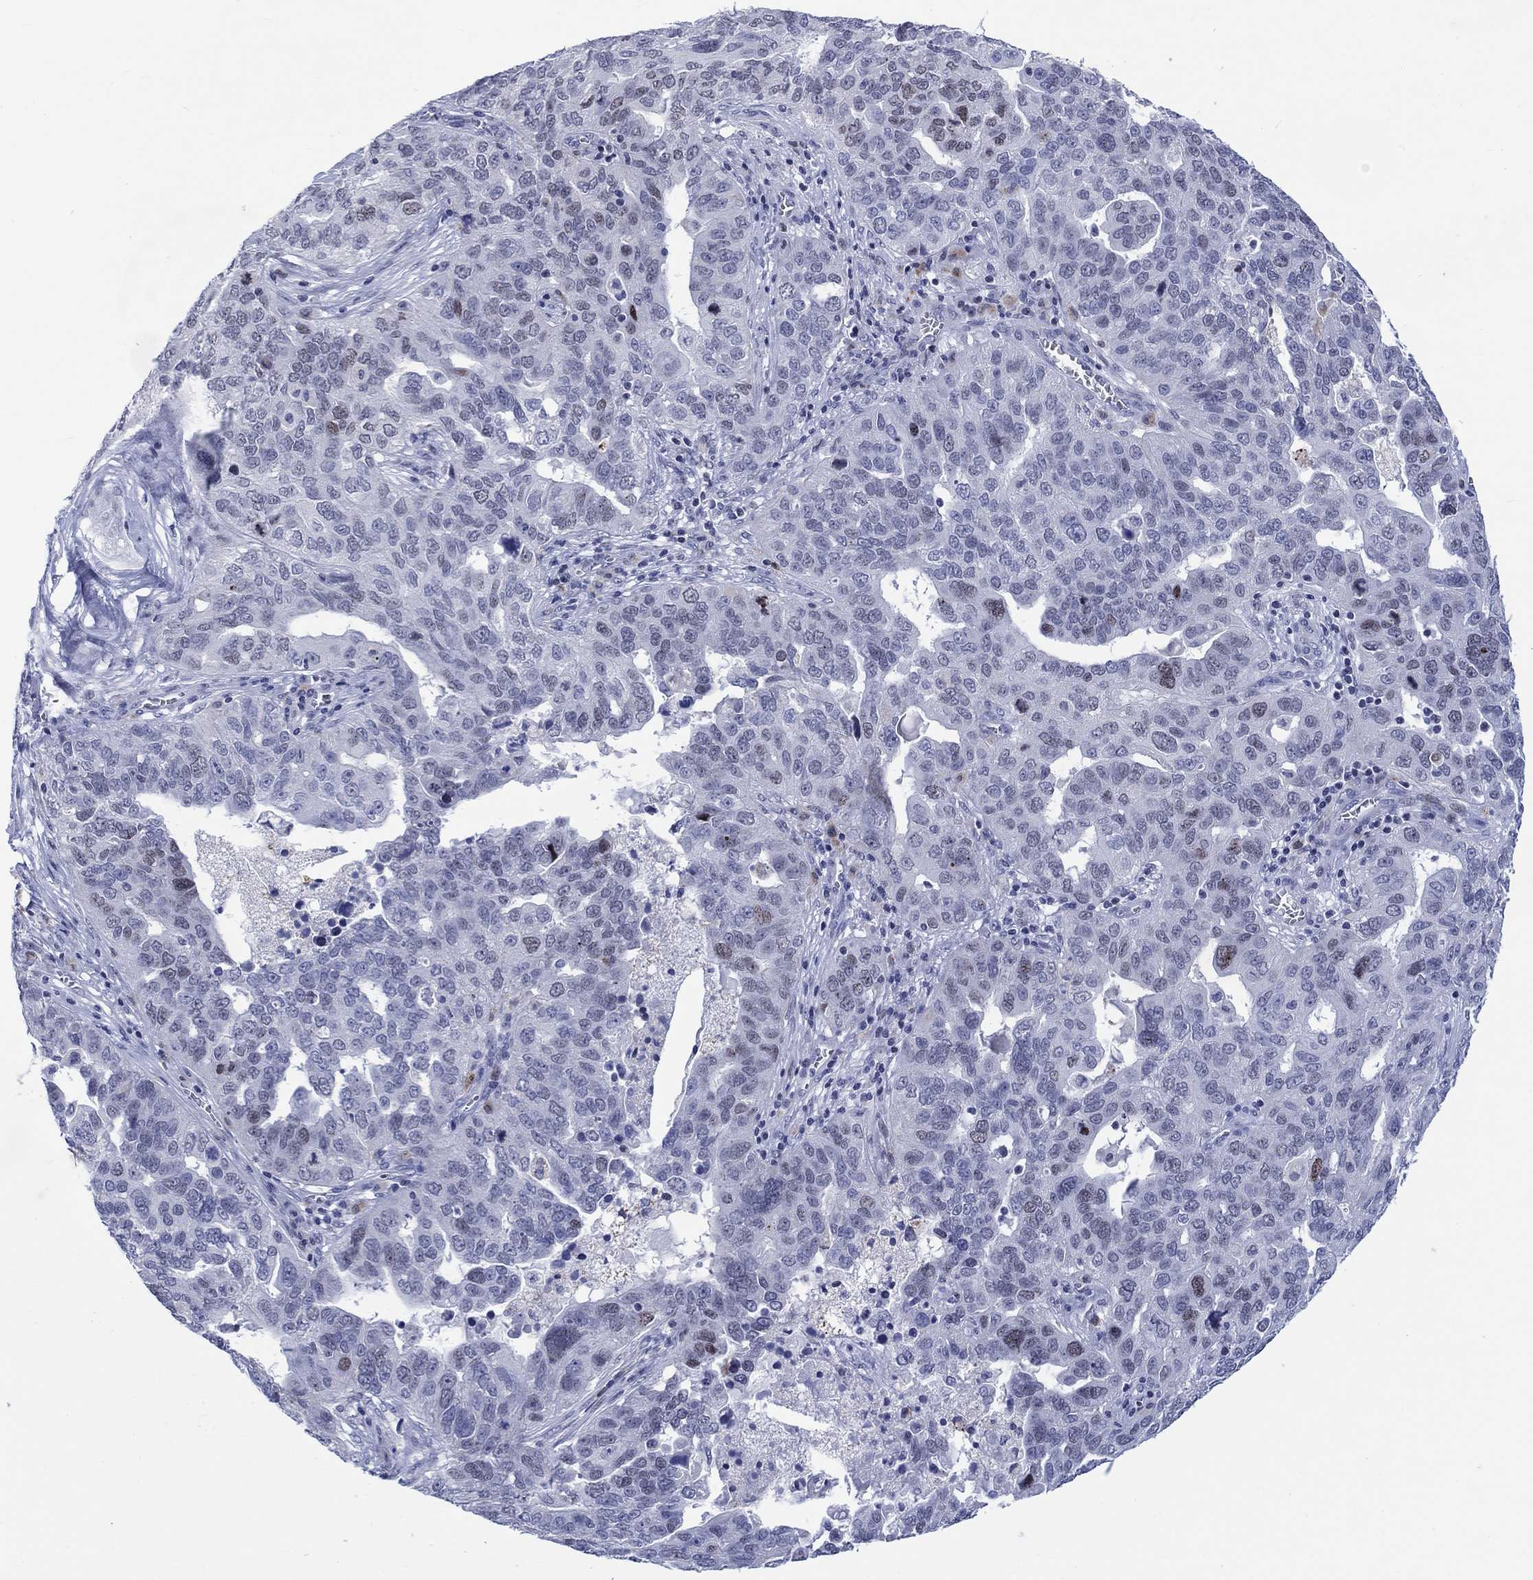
{"staining": {"intensity": "moderate", "quantity": "<25%", "location": "nuclear"}, "tissue": "ovarian cancer", "cell_type": "Tumor cells", "image_type": "cancer", "snomed": [{"axis": "morphology", "description": "Carcinoma, endometroid"}, {"axis": "topography", "description": "Soft tissue"}, {"axis": "topography", "description": "Ovary"}], "caption": "Immunohistochemical staining of human ovarian cancer displays moderate nuclear protein staining in about <25% of tumor cells.", "gene": "CDCA2", "patient": {"sex": "female", "age": 52}}